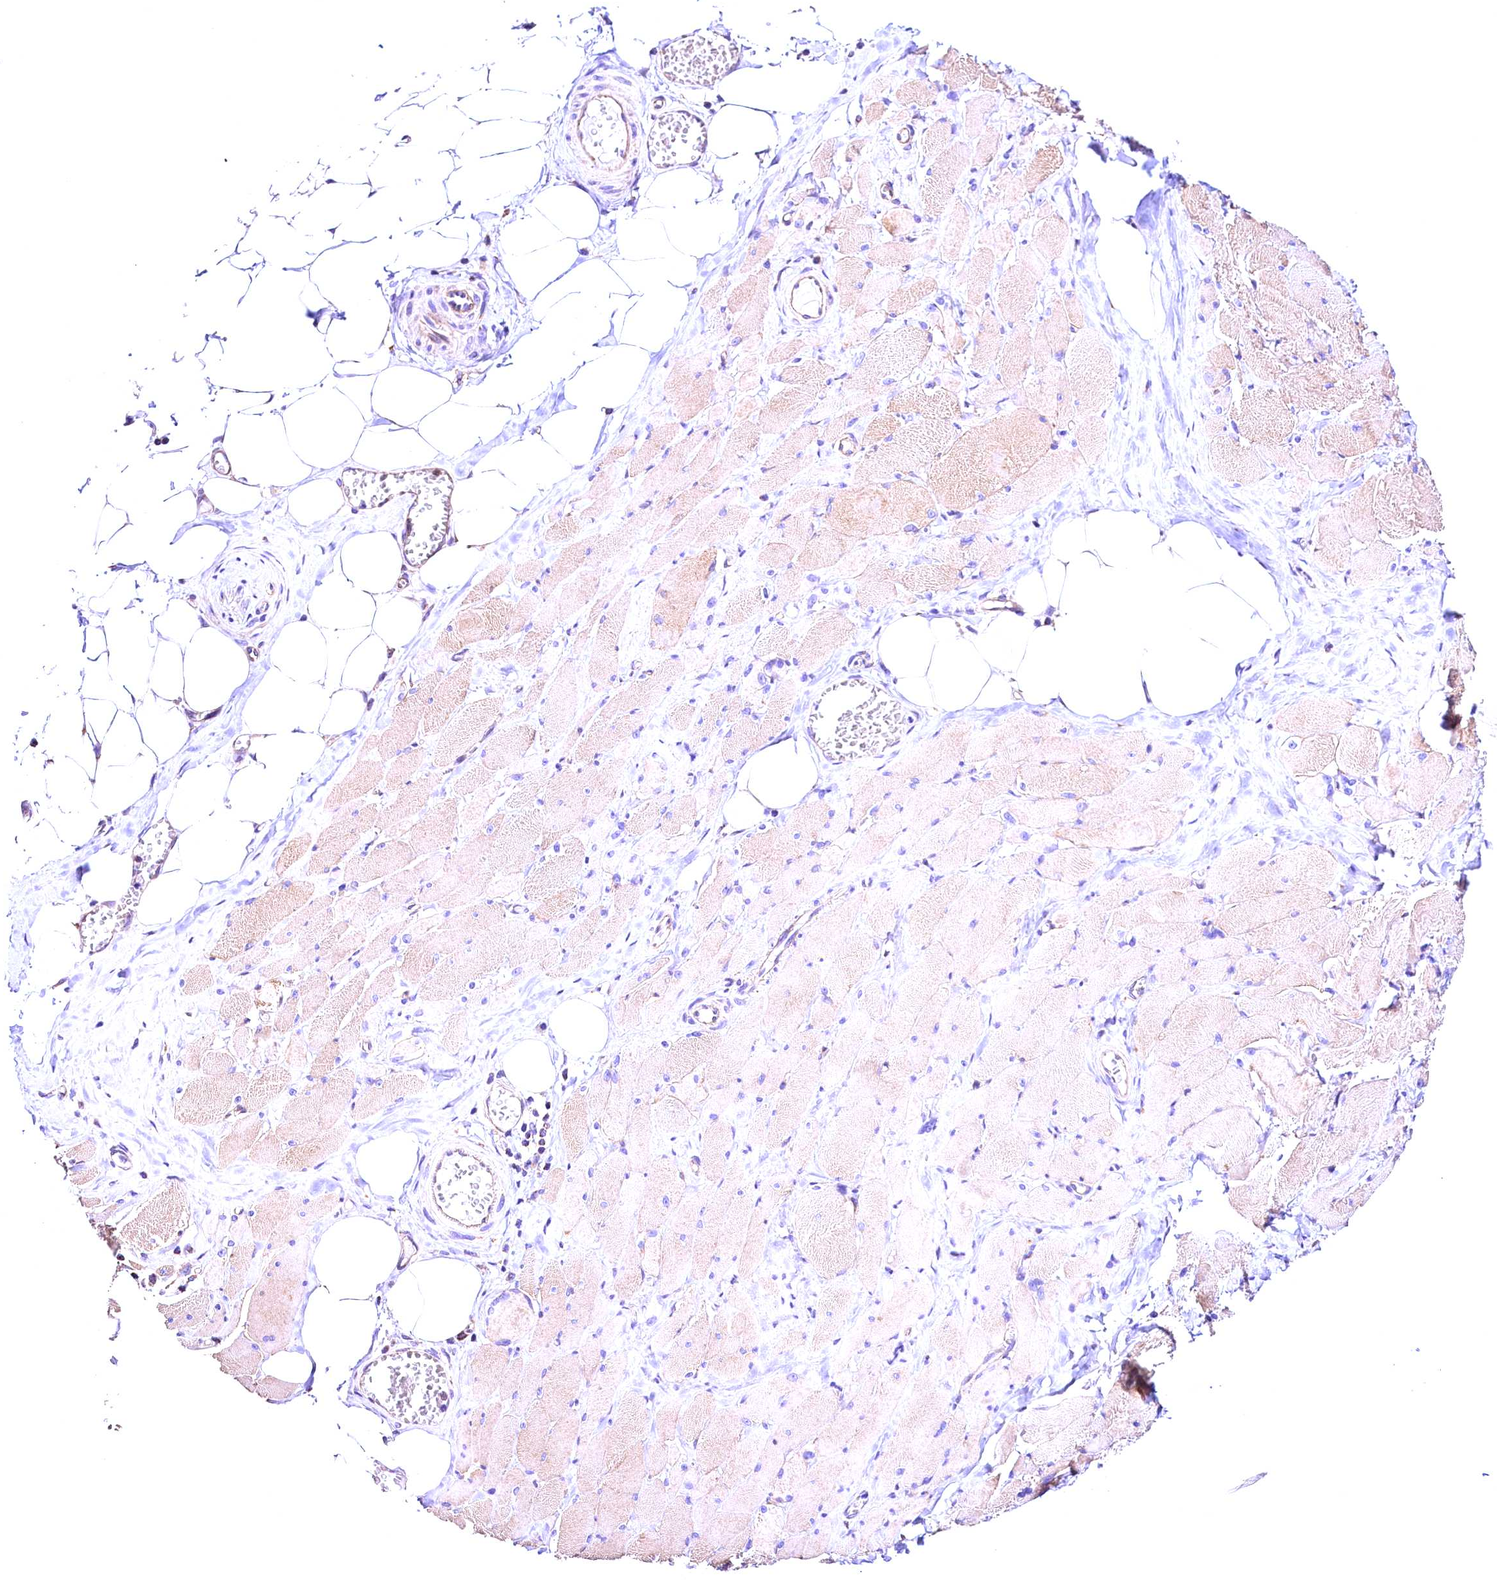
{"staining": {"intensity": "weak", "quantity": "<25%", "location": "cytoplasmic/membranous"}, "tissue": "skeletal muscle", "cell_type": "Myocytes", "image_type": "normal", "snomed": [{"axis": "morphology", "description": "Normal tissue, NOS"}, {"axis": "morphology", "description": "Basal cell carcinoma"}, {"axis": "topography", "description": "Skeletal muscle"}], "caption": "IHC of unremarkable skeletal muscle reveals no expression in myocytes.", "gene": "ACAA2", "patient": {"sex": "female", "age": 64}}